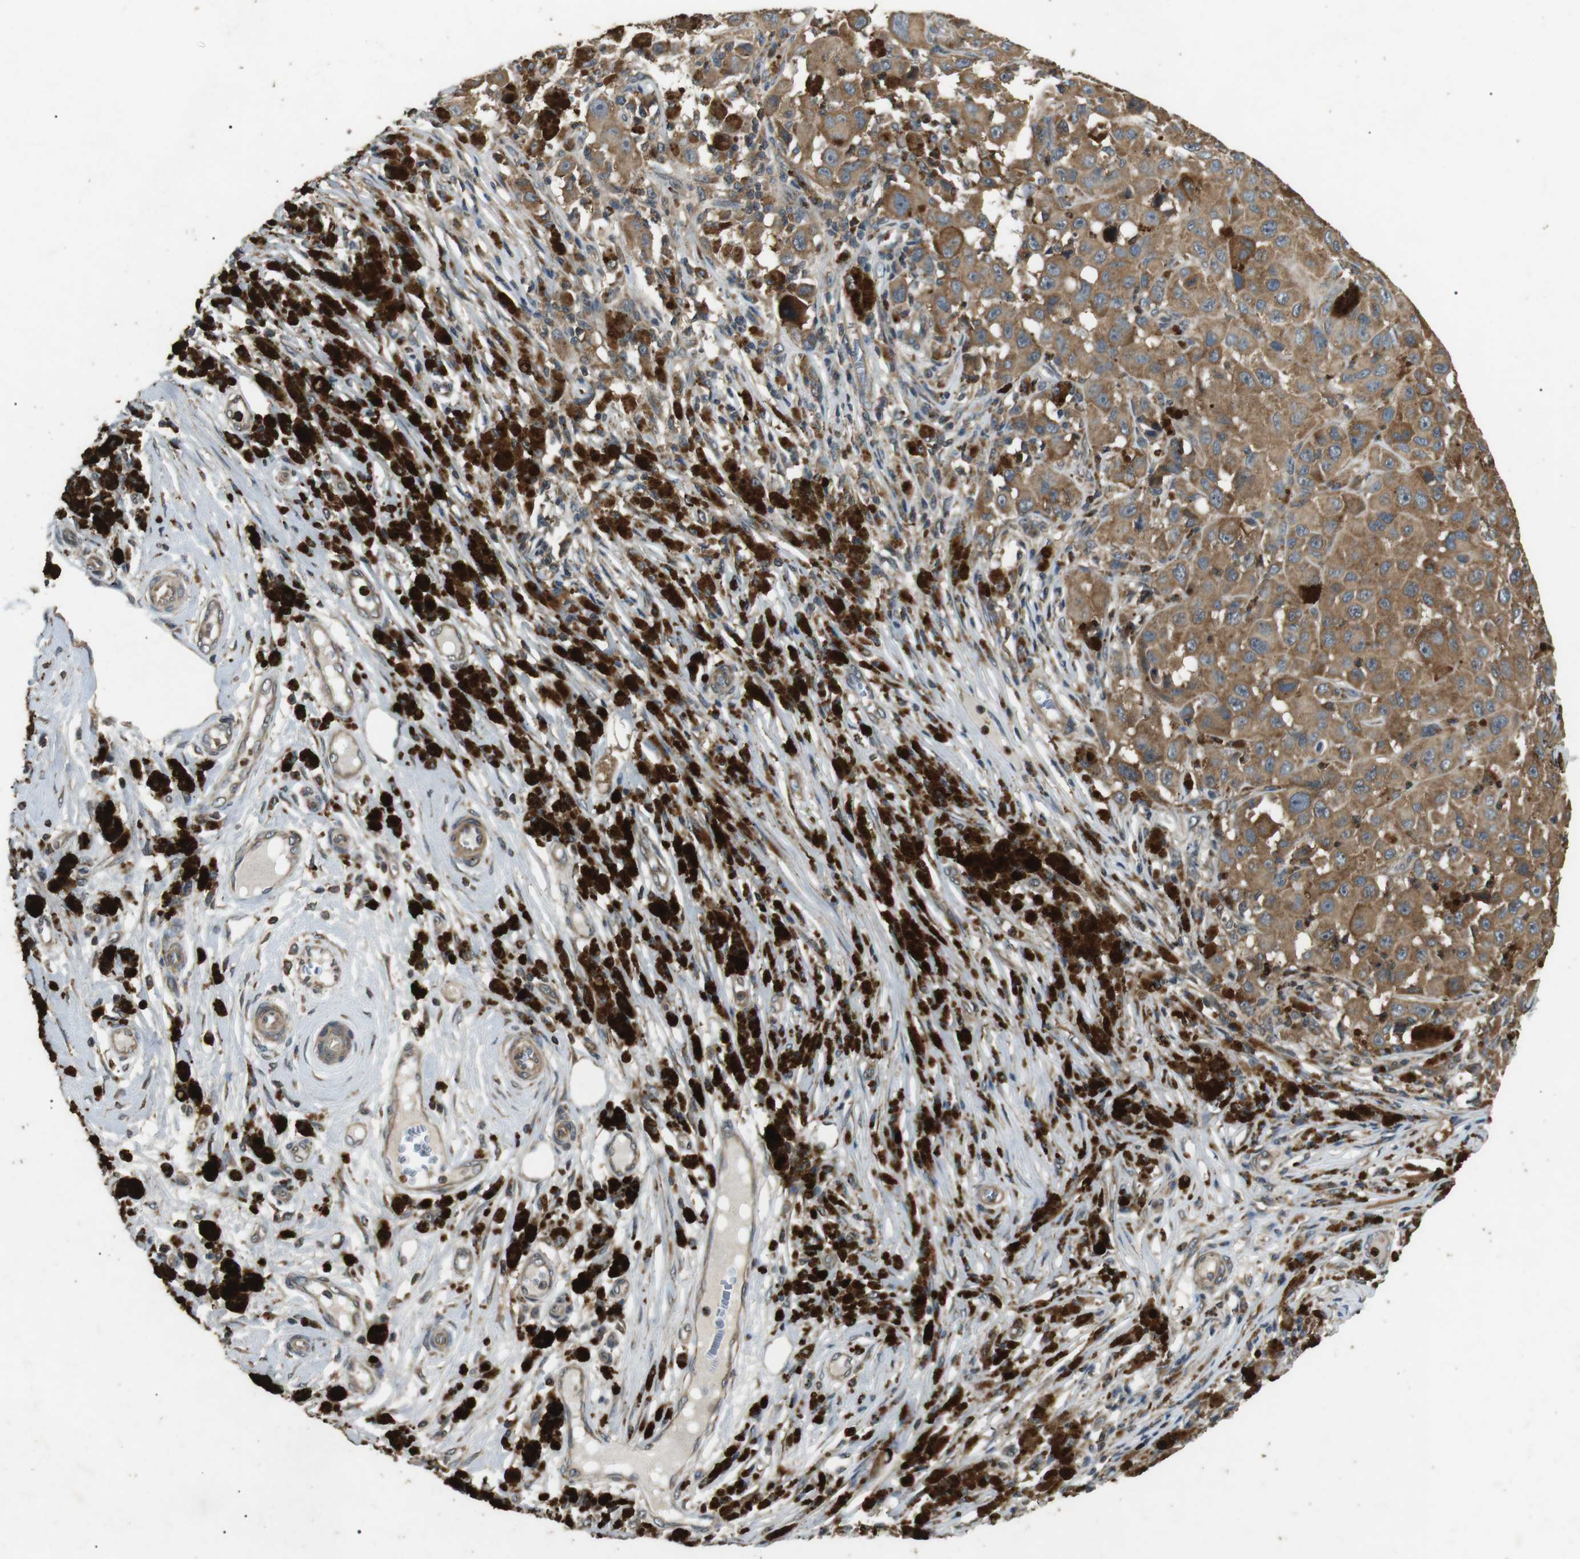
{"staining": {"intensity": "moderate", "quantity": ">75%", "location": "cytoplasmic/membranous"}, "tissue": "melanoma", "cell_type": "Tumor cells", "image_type": "cancer", "snomed": [{"axis": "morphology", "description": "Malignant melanoma, NOS"}, {"axis": "topography", "description": "Skin"}], "caption": "The image displays a brown stain indicating the presence of a protein in the cytoplasmic/membranous of tumor cells in malignant melanoma.", "gene": "TBC1D15", "patient": {"sex": "male", "age": 96}}